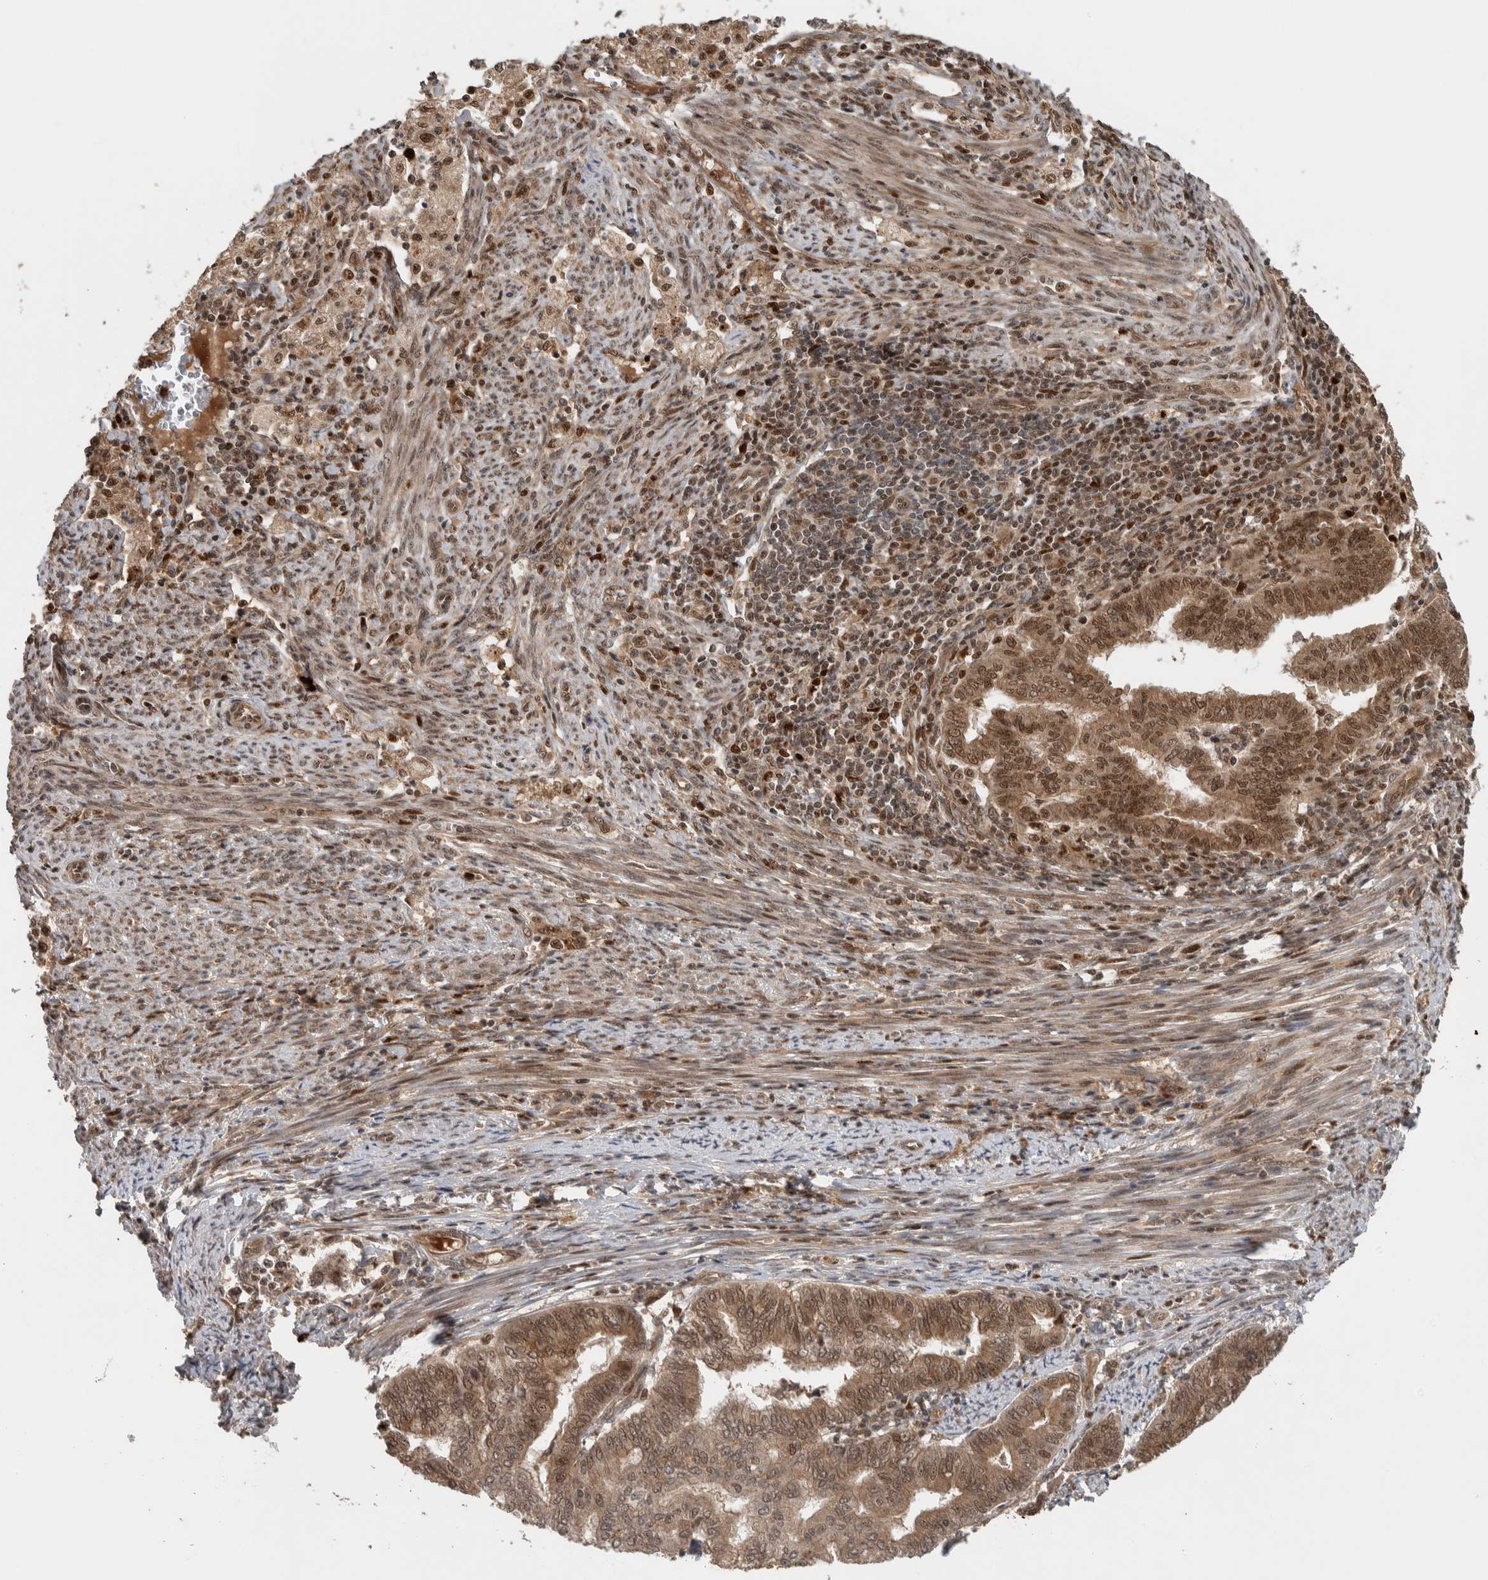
{"staining": {"intensity": "moderate", "quantity": ">75%", "location": "cytoplasmic/membranous,nuclear"}, "tissue": "endometrial cancer", "cell_type": "Tumor cells", "image_type": "cancer", "snomed": [{"axis": "morphology", "description": "Polyp, NOS"}, {"axis": "morphology", "description": "Adenocarcinoma, NOS"}, {"axis": "morphology", "description": "Adenoma, NOS"}, {"axis": "topography", "description": "Endometrium"}], "caption": "This is a micrograph of immunohistochemistry staining of endometrial cancer (adenocarcinoma), which shows moderate expression in the cytoplasmic/membranous and nuclear of tumor cells.", "gene": "RPS6KA4", "patient": {"sex": "female", "age": 79}}